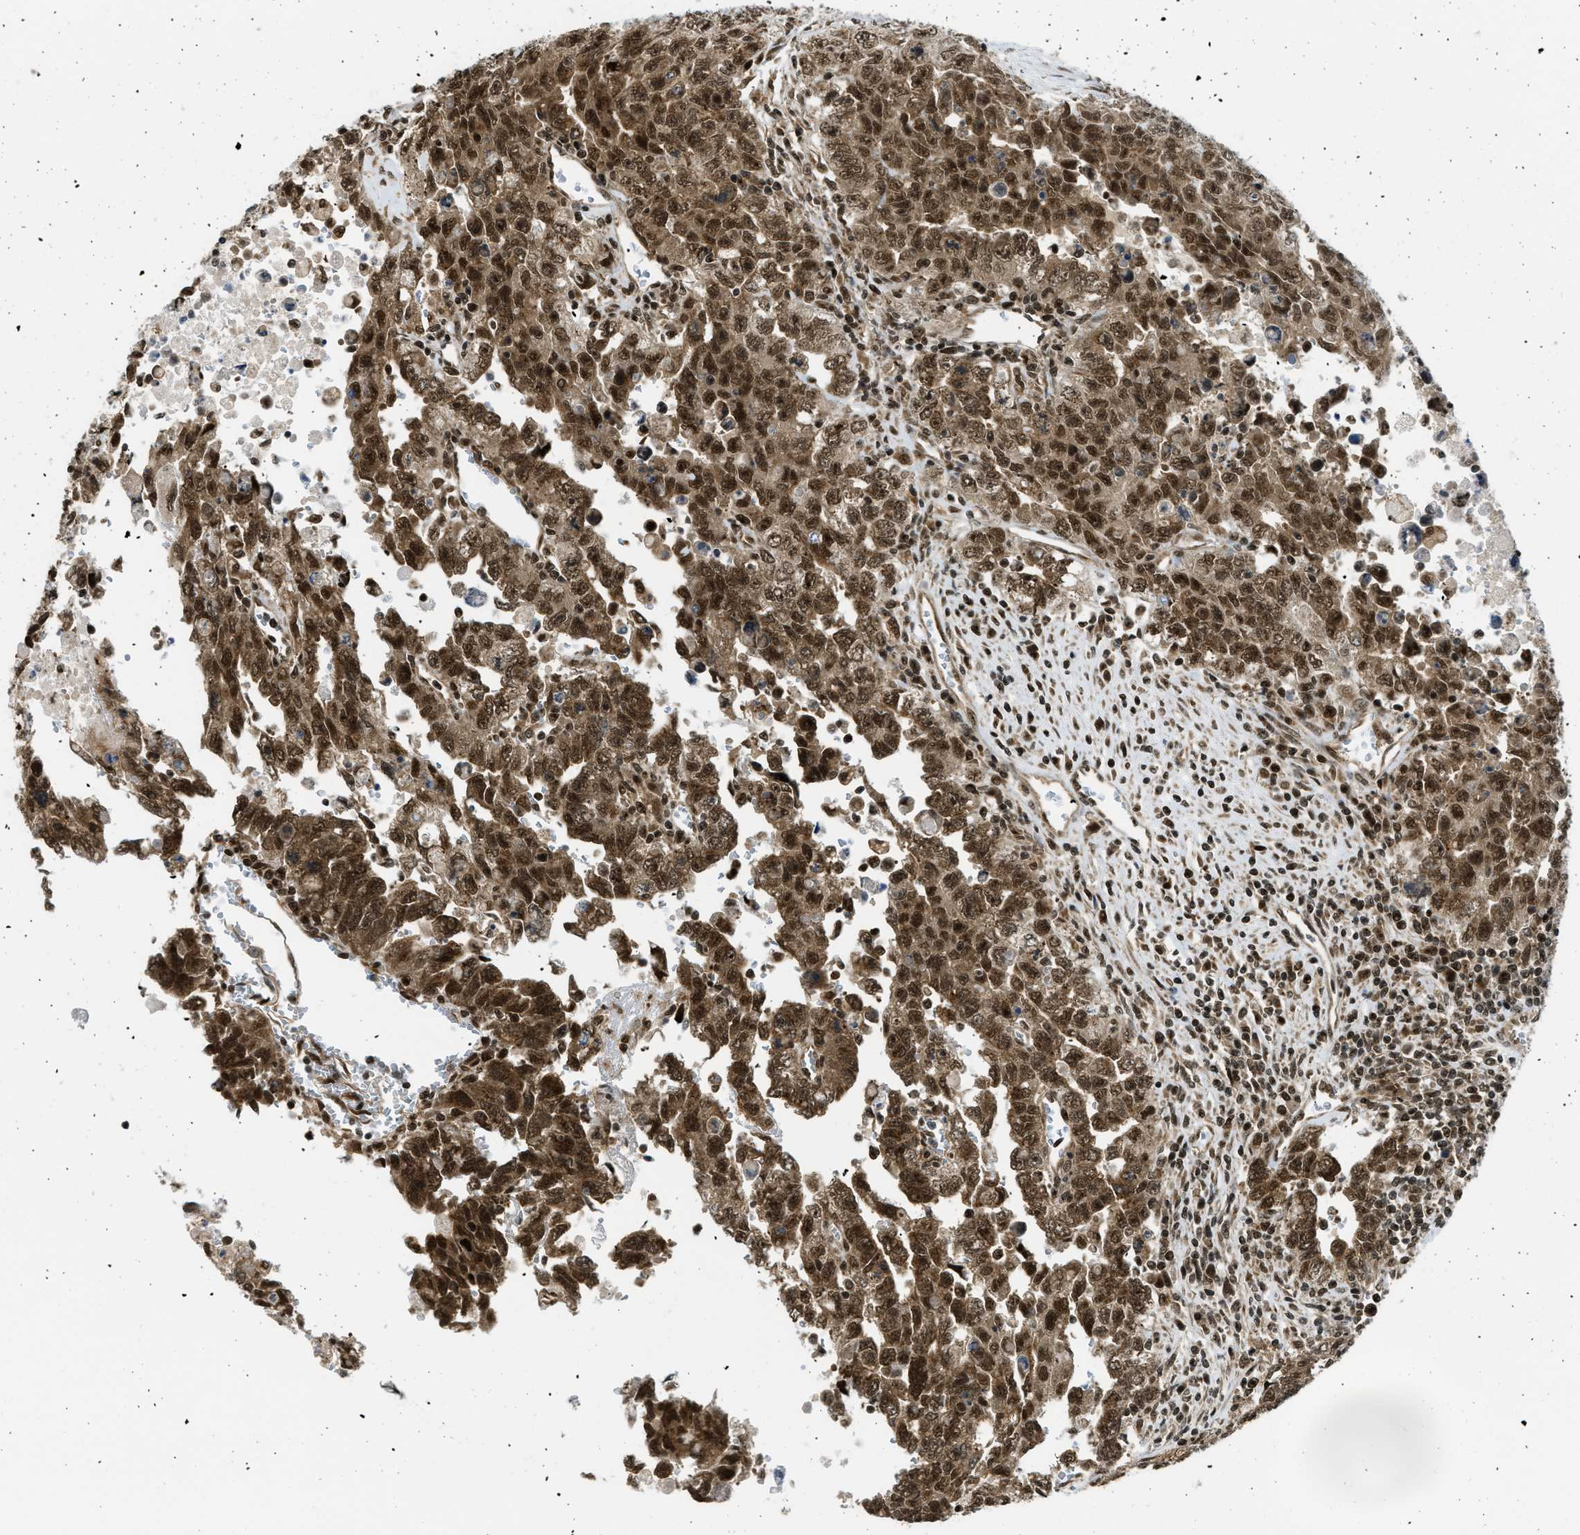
{"staining": {"intensity": "moderate", "quantity": ">75%", "location": "cytoplasmic/membranous,nuclear"}, "tissue": "testis cancer", "cell_type": "Tumor cells", "image_type": "cancer", "snomed": [{"axis": "morphology", "description": "Carcinoma, Embryonal, NOS"}, {"axis": "topography", "description": "Testis"}], "caption": "Testis cancer (embryonal carcinoma) tissue reveals moderate cytoplasmic/membranous and nuclear expression in about >75% of tumor cells, visualized by immunohistochemistry.", "gene": "TACC1", "patient": {"sex": "male", "age": 28}}